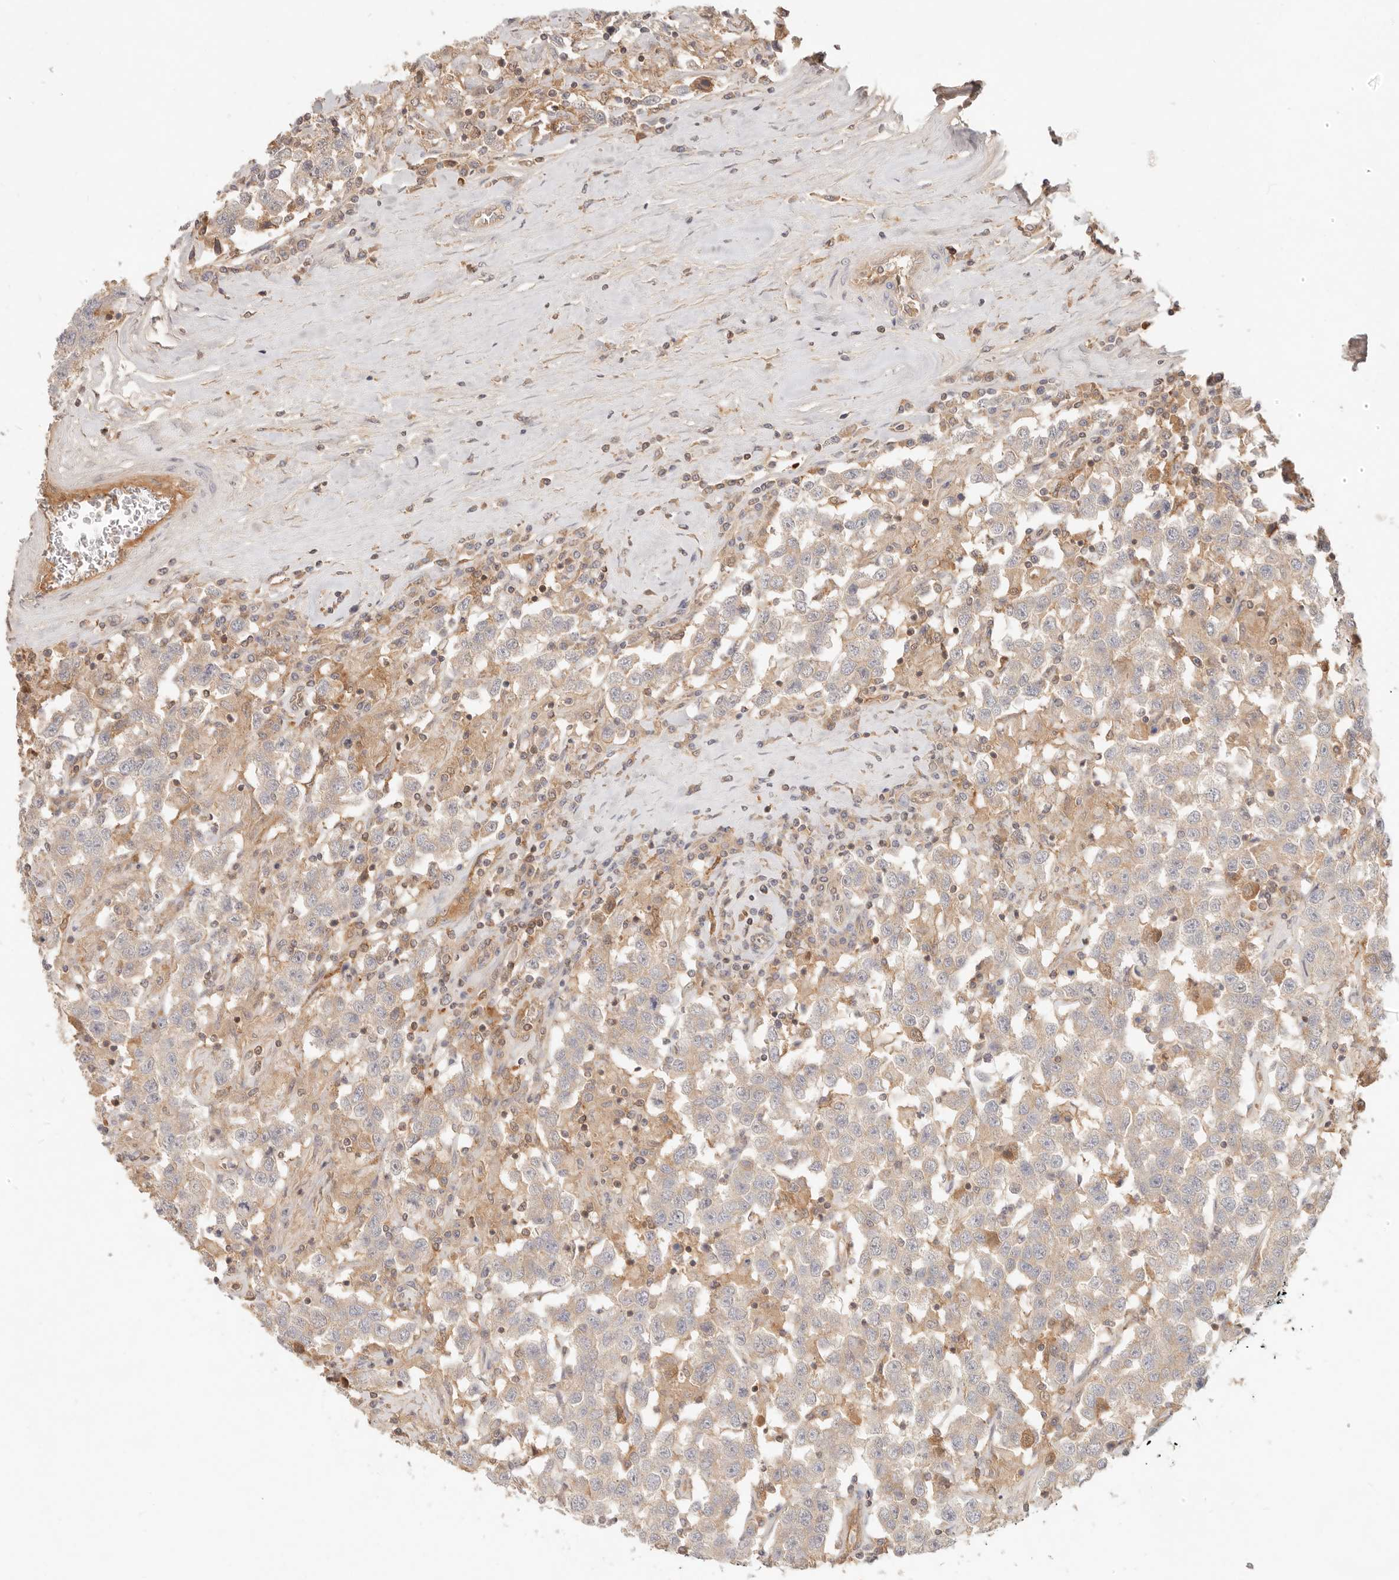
{"staining": {"intensity": "weak", "quantity": ">75%", "location": "cytoplasmic/membranous"}, "tissue": "testis cancer", "cell_type": "Tumor cells", "image_type": "cancer", "snomed": [{"axis": "morphology", "description": "Seminoma, NOS"}, {"axis": "topography", "description": "Testis"}], "caption": "Testis seminoma stained with a protein marker demonstrates weak staining in tumor cells.", "gene": "NECAP2", "patient": {"sex": "male", "age": 41}}